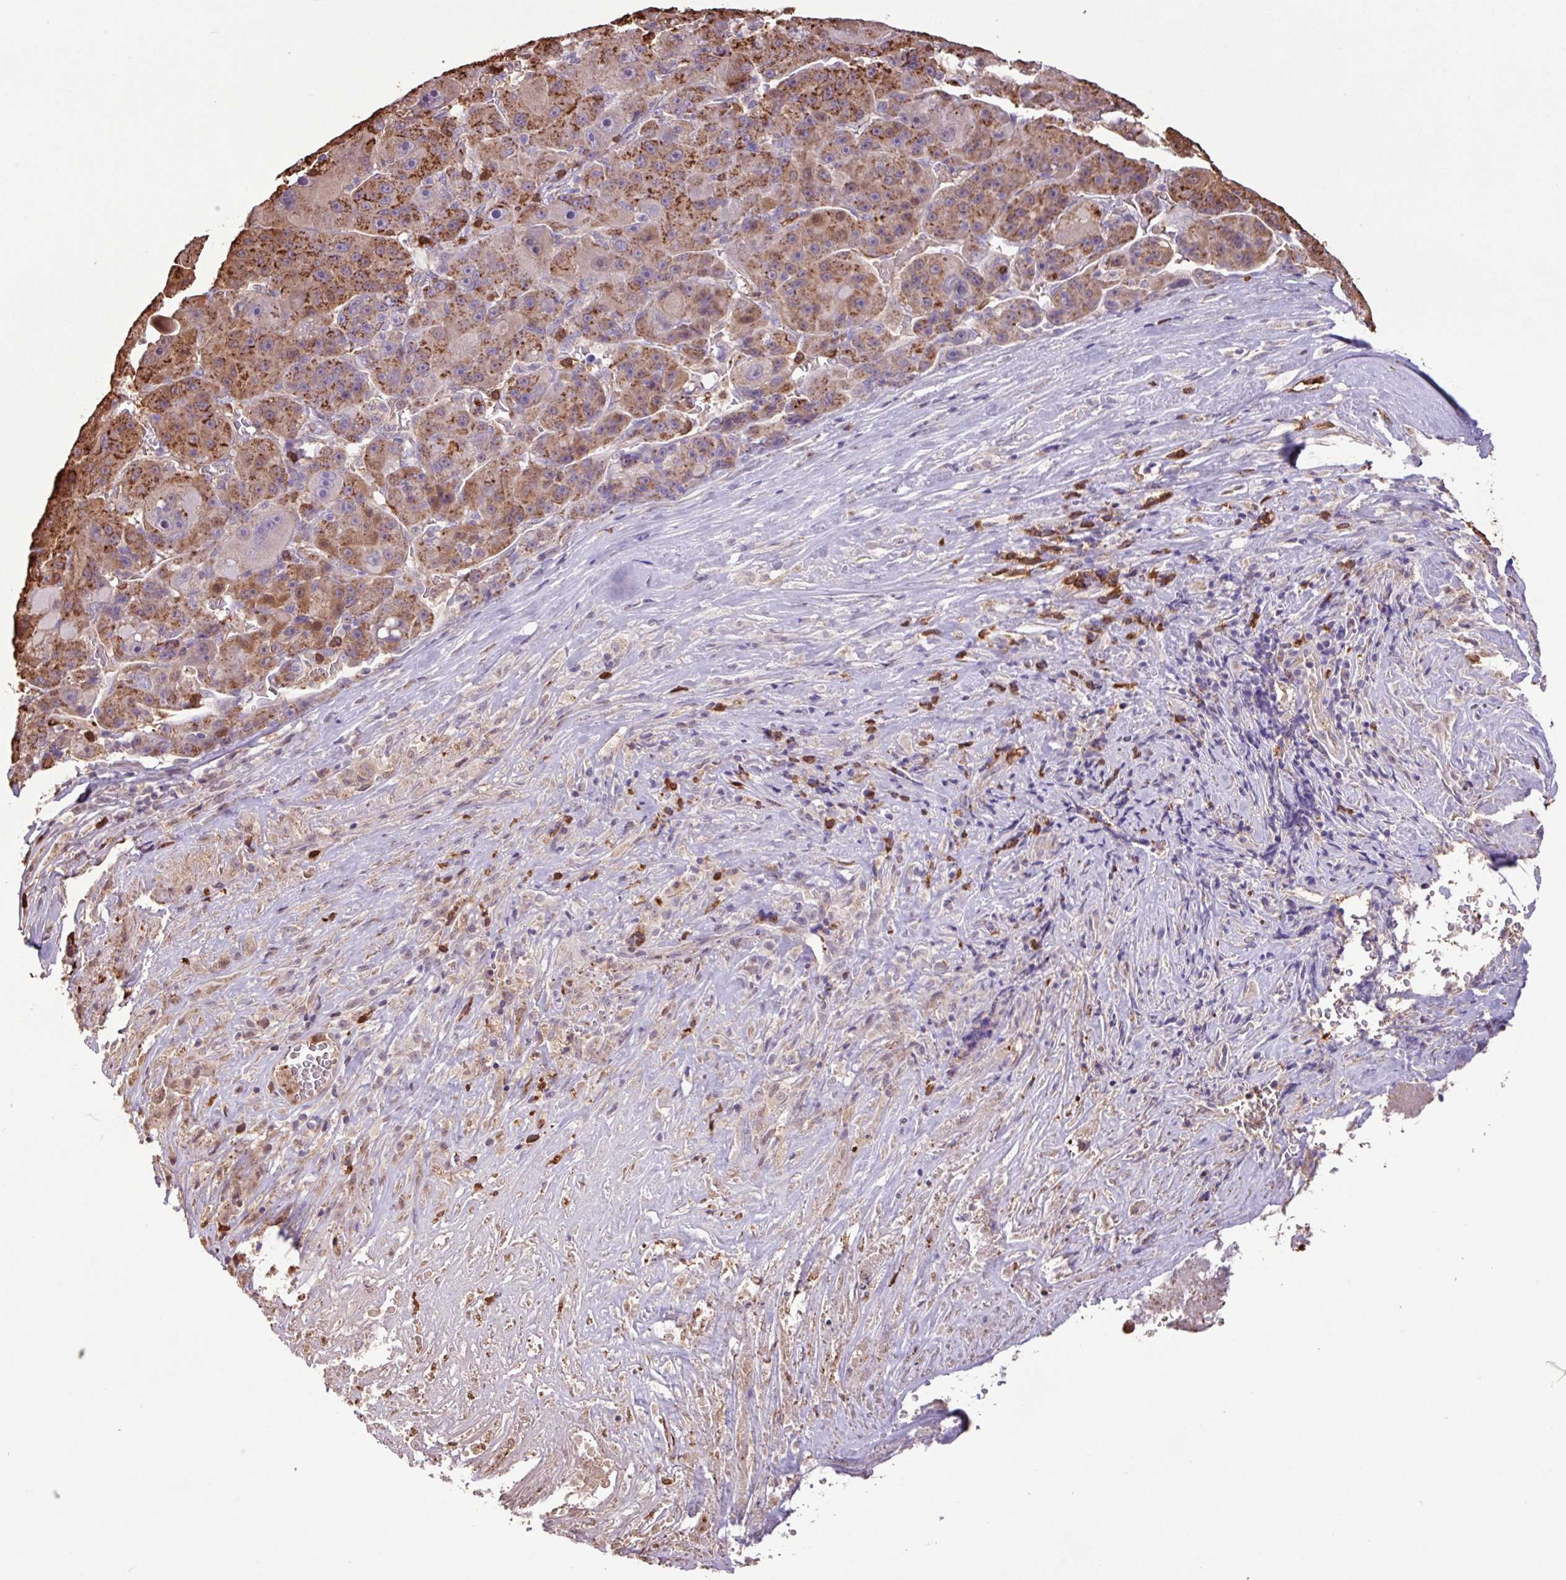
{"staining": {"intensity": "moderate", "quantity": "25%-75%", "location": "cytoplasmic/membranous"}, "tissue": "liver cancer", "cell_type": "Tumor cells", "image_type": "cancer", "snomed": [{"axis": "morphology", "description": "Carcinoma, Hepatocellular, NOS"}, {"axis": "topography", "description": "Liver"}], "caption": "Protein staining of liver hepatocellular carcinoma tissue displays moderate cytoplasmic/membranous staining in about 25%-75% of tumor cells.", "gene": "CHST11", "patient": {"sex": "male", "age": 76}}